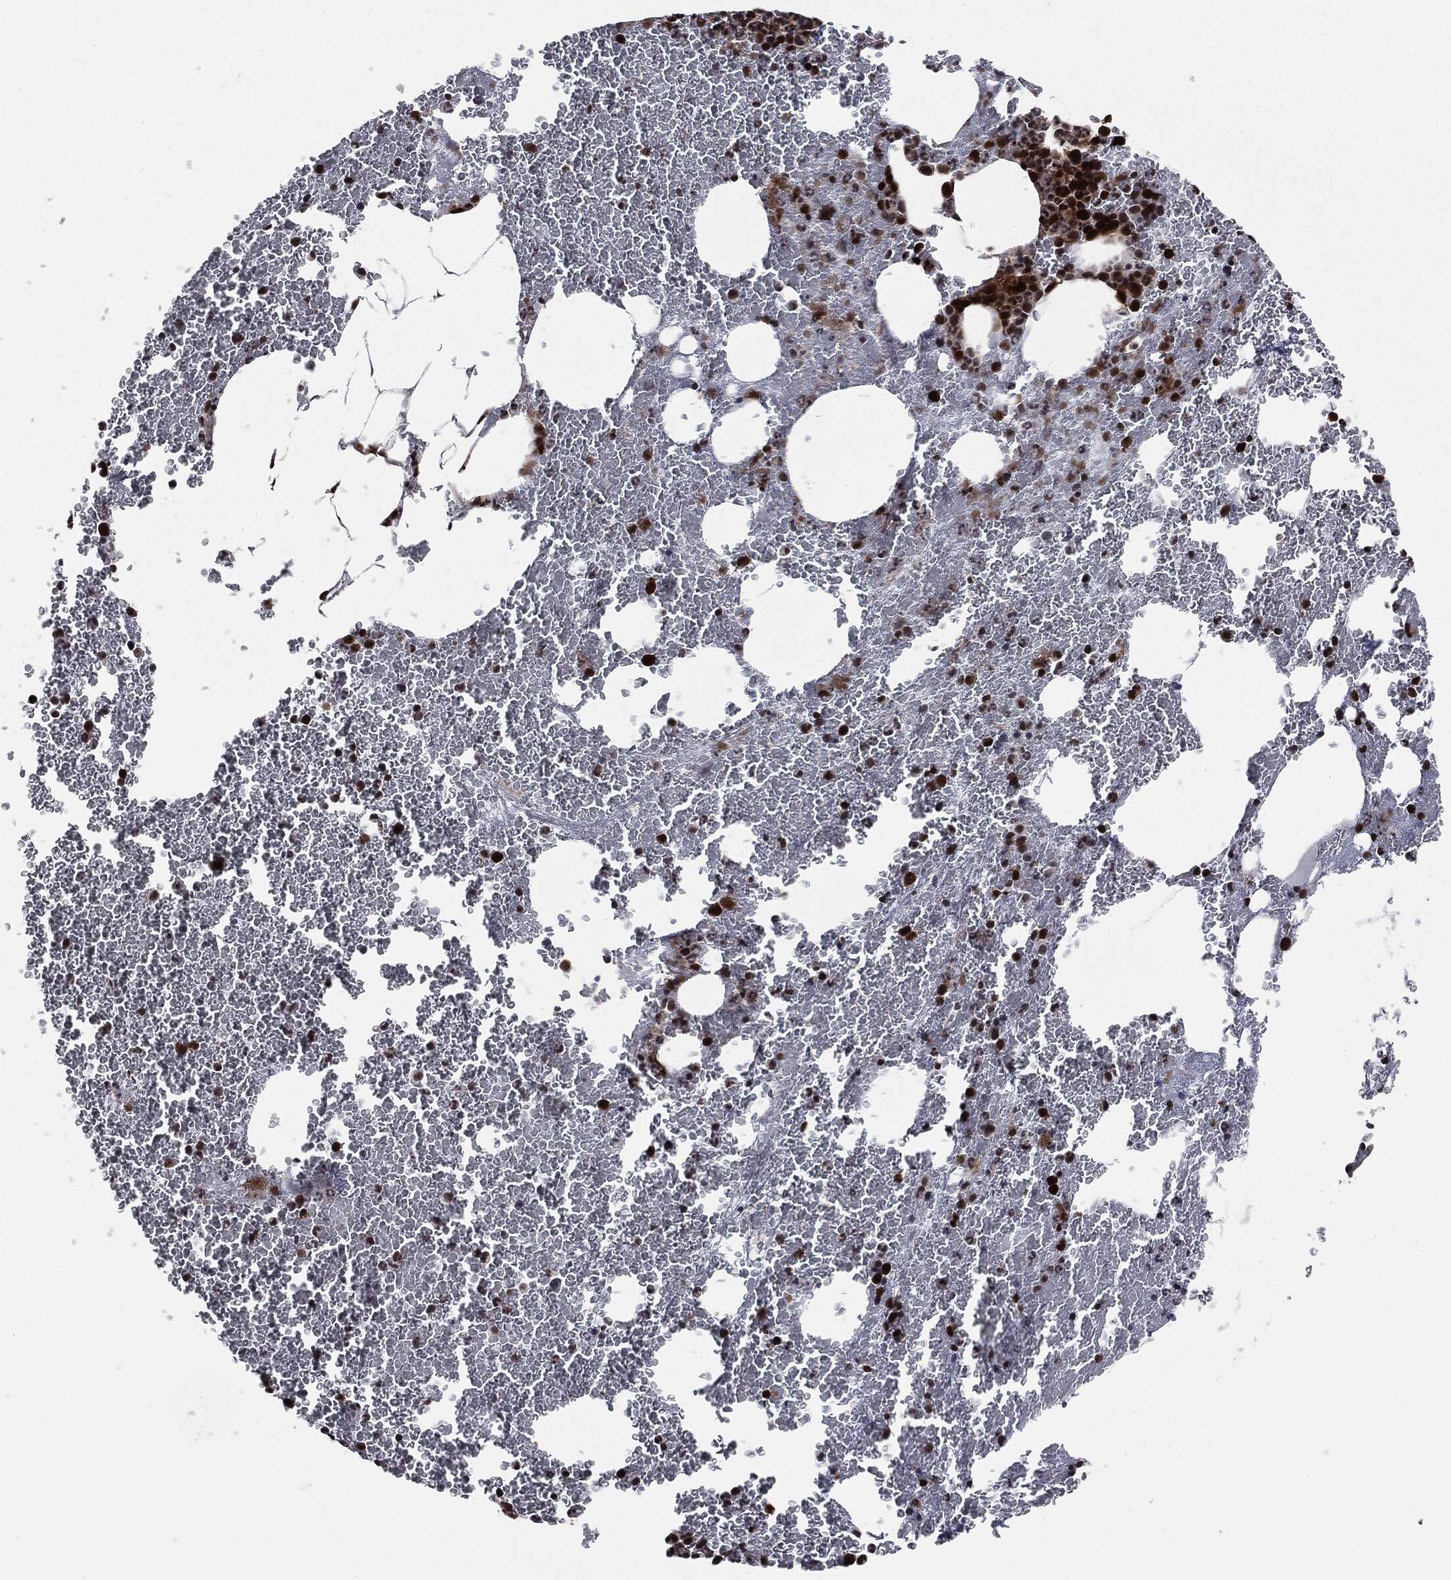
{"staining": {"intensity": "strong", "quantity": ">75%", "location": "nuclear"}, "tissue": "bone marrow", "cell_type": "Hematopoietic cells", "image_type": "normal", "snomed": [{"axis": "morphology", "description": "Normal tissue, NOS"}, {"axis": "topography", "description": "Bone marrow"}], "caption": "Immunohistochemical staining of unremarkable bone marrow reveals high levels of strong nuclear expression in approximately >75% of hematopoietic cells. (DAB (3,3'-diaminobenzidine) IHC with brightfield microscopy, high magnification).", "gene": "SMAD4", "patient": {"sex": "male", "age": 91}}